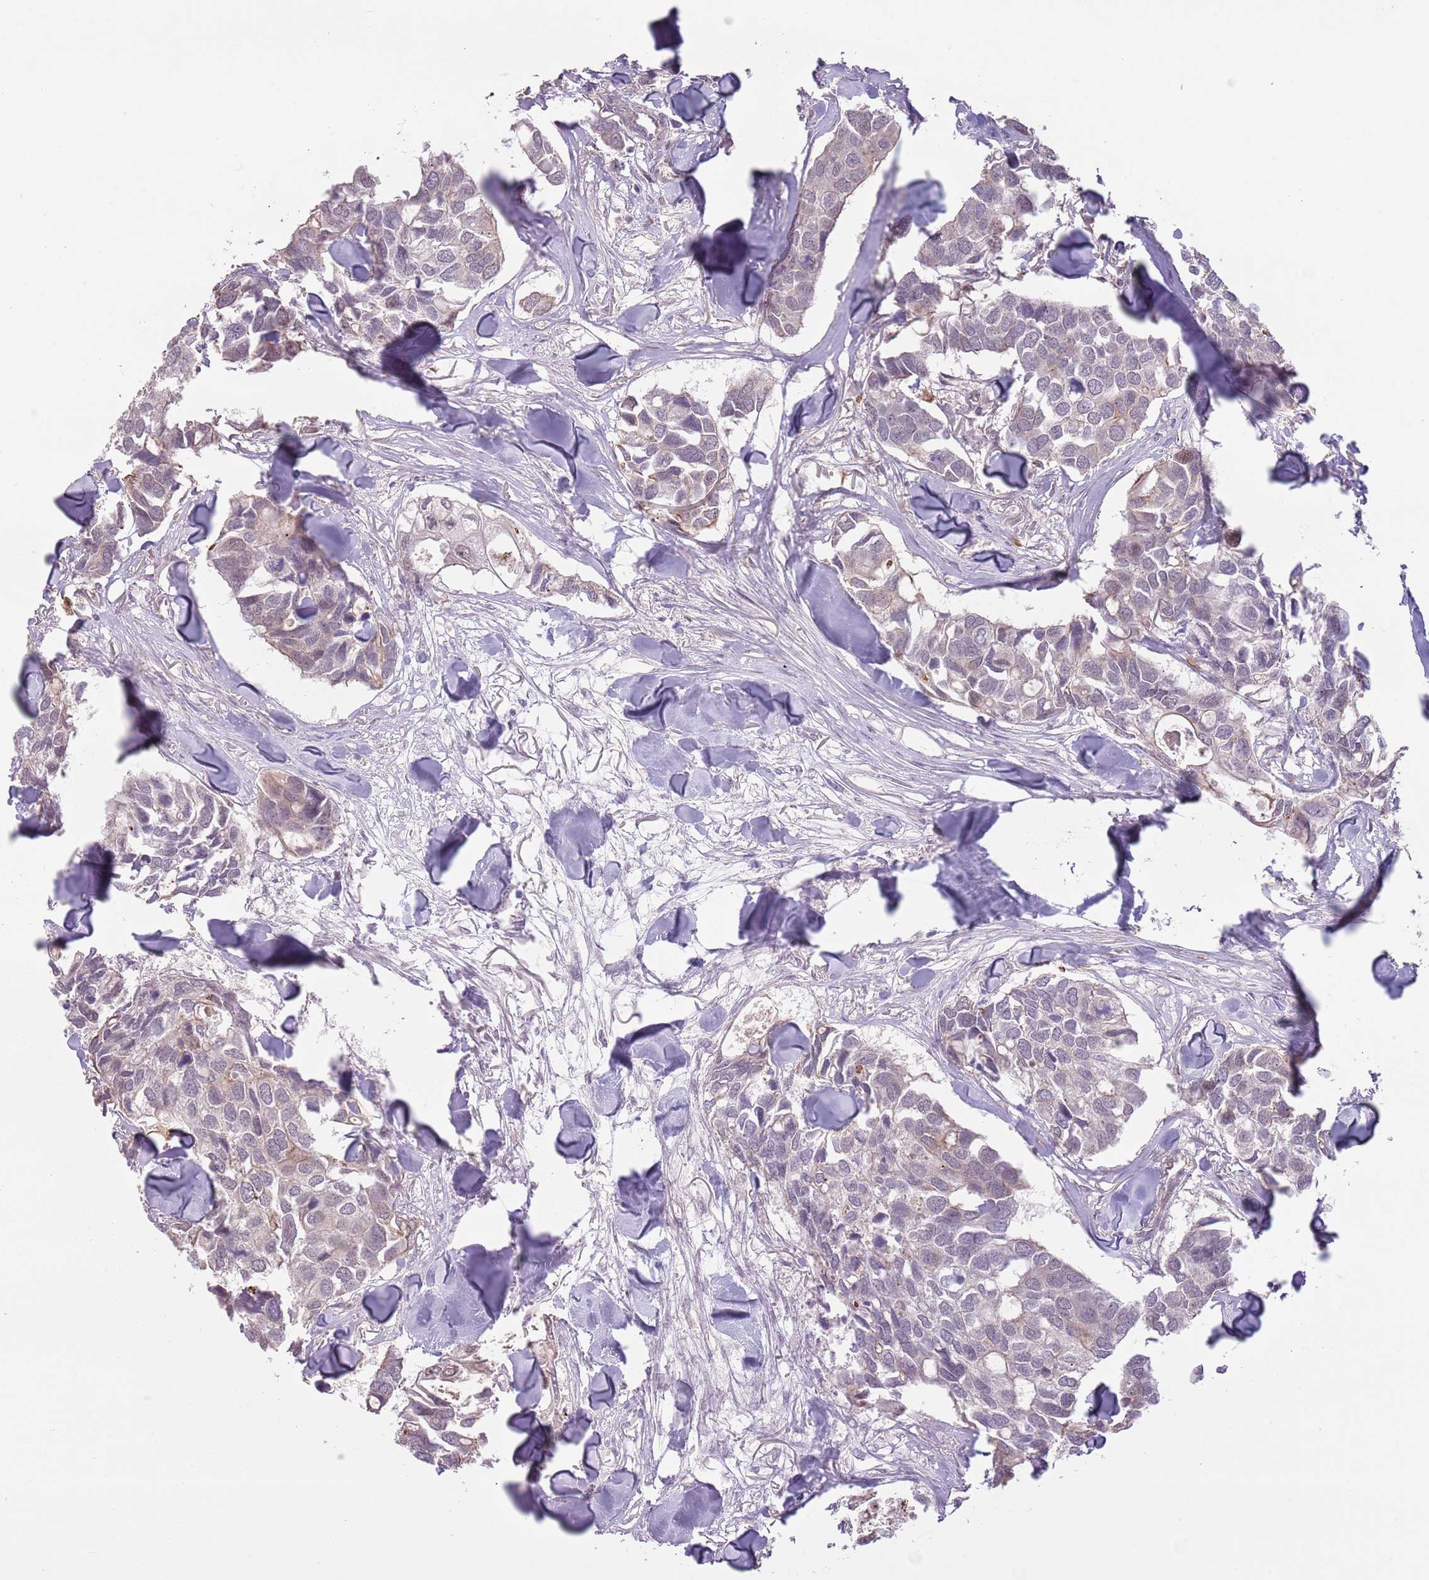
{"staining": {"intensity": "negative", "quantity": "none", "location": "none"}, "tissue": "breast cancer", "cell_type": "Tumor cells", "image_type": "cancer", "snomed": [{"axis": "morphology", "description": "Duct carcinoma"}, {"axis": "topography", "description": "Breast"}], "caption": "Immunohistochemical staining of human breast cancer displays no significant positivity in tumor cells.", "gene": "CCDC154", "patient": {"sex": "female", "age": 83}}